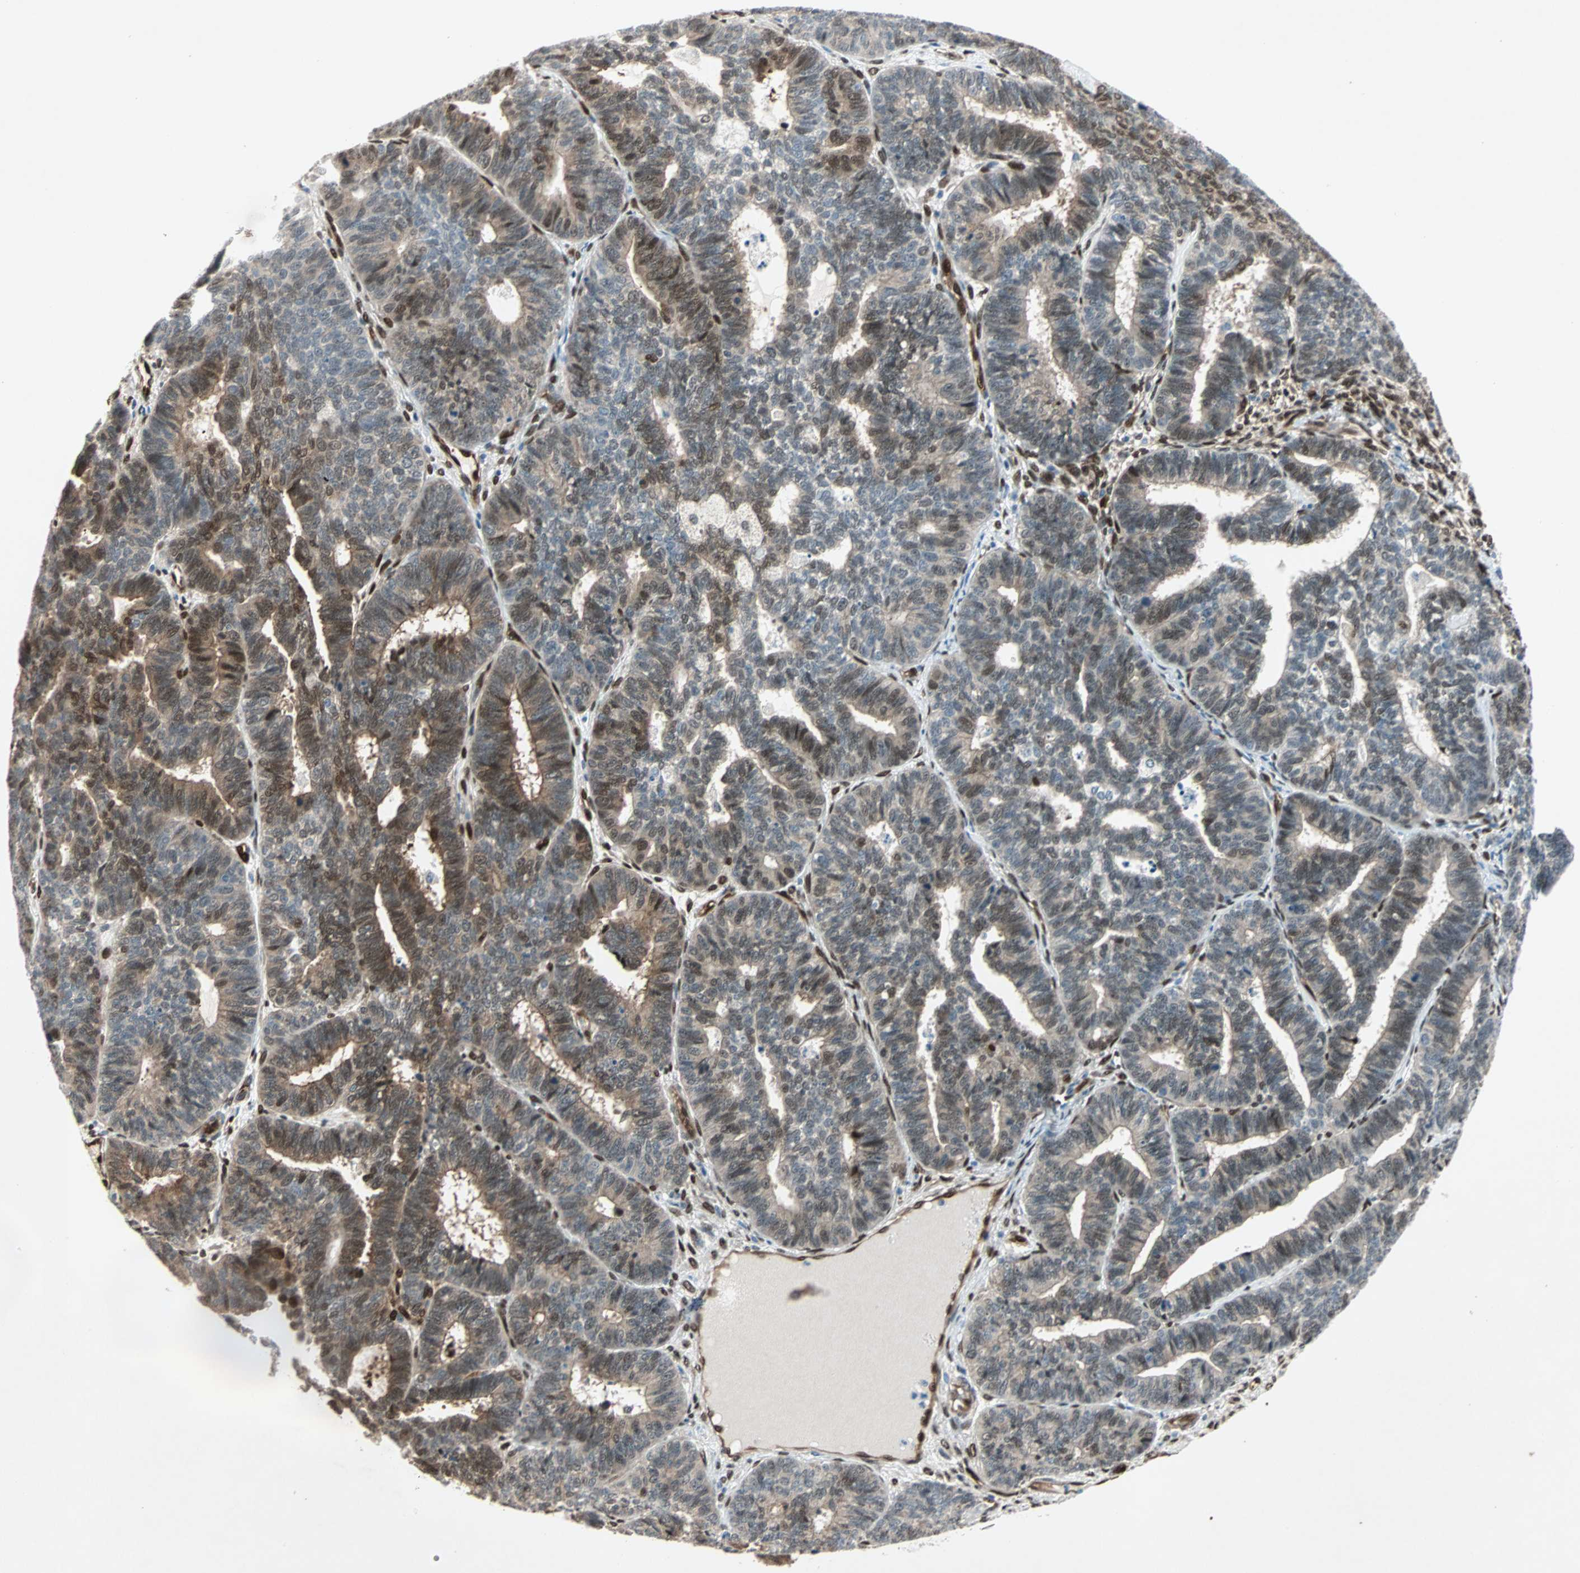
{"staining": {"intensity": "strong", "quantity": ">75%", "location": "cytoplasmic/membranous,nuclear"}, "tissue": "endometrial cancer", "cell_type": "Tumor cells", "image_type": "cancer", "snomed": [{"axis": "morphology", "description": "Adenocarcinoma, NOS"}, {"axis": "topography", "description": "Endometrium"}], "caption": "Immunohistochemical staining of endometrial cancer (adenocarcinoma) exhibits high levels of strong cytoplasmic/membranous and nuclear protein staining in approximately >75% of tumor cells.", "gene": "WWTR1", "patient": {"sex": "female", "age": 70}}